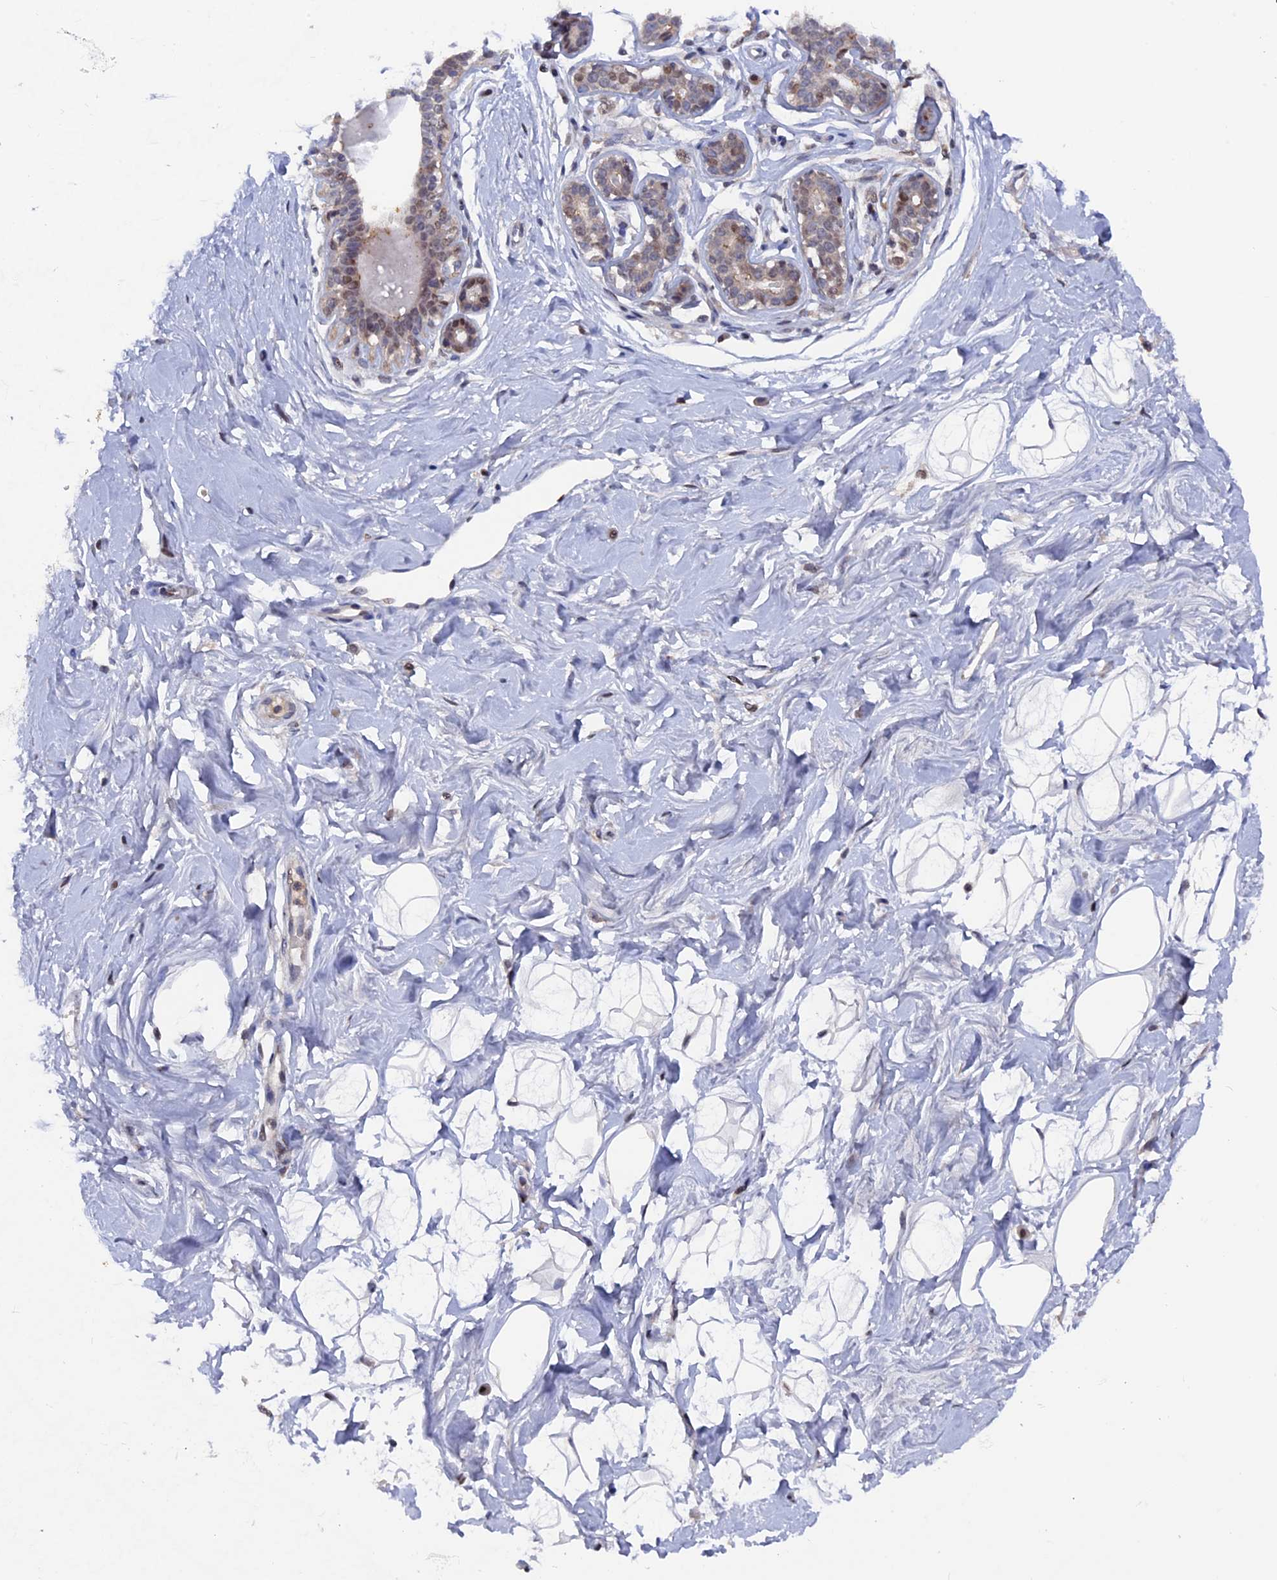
{"staining": {"intensity": "negative", "quantity": "none", "location": "none"}, "tissue": "breast", "cell_type": "Adipocytes", "image_type": "normal", "snomed": [{"axis": "morphology", "description": "Normal tissue, NOS"}, {"axis": "morphology", "description": "Adenoma, NOS"}, {"axis": "topography", "description": "Breast"}], "caption": "High power microscopy photomicrograph of an immunohistochemistry (IHC) histopathology image of benign breast, revealing no significant staining in adipocytes. (DAB (3,3'-diaminobenzidine) immunohistochemistry, high magnification).", "gene": "TMC5", "patient": {"sex": "female", "age": 23}}